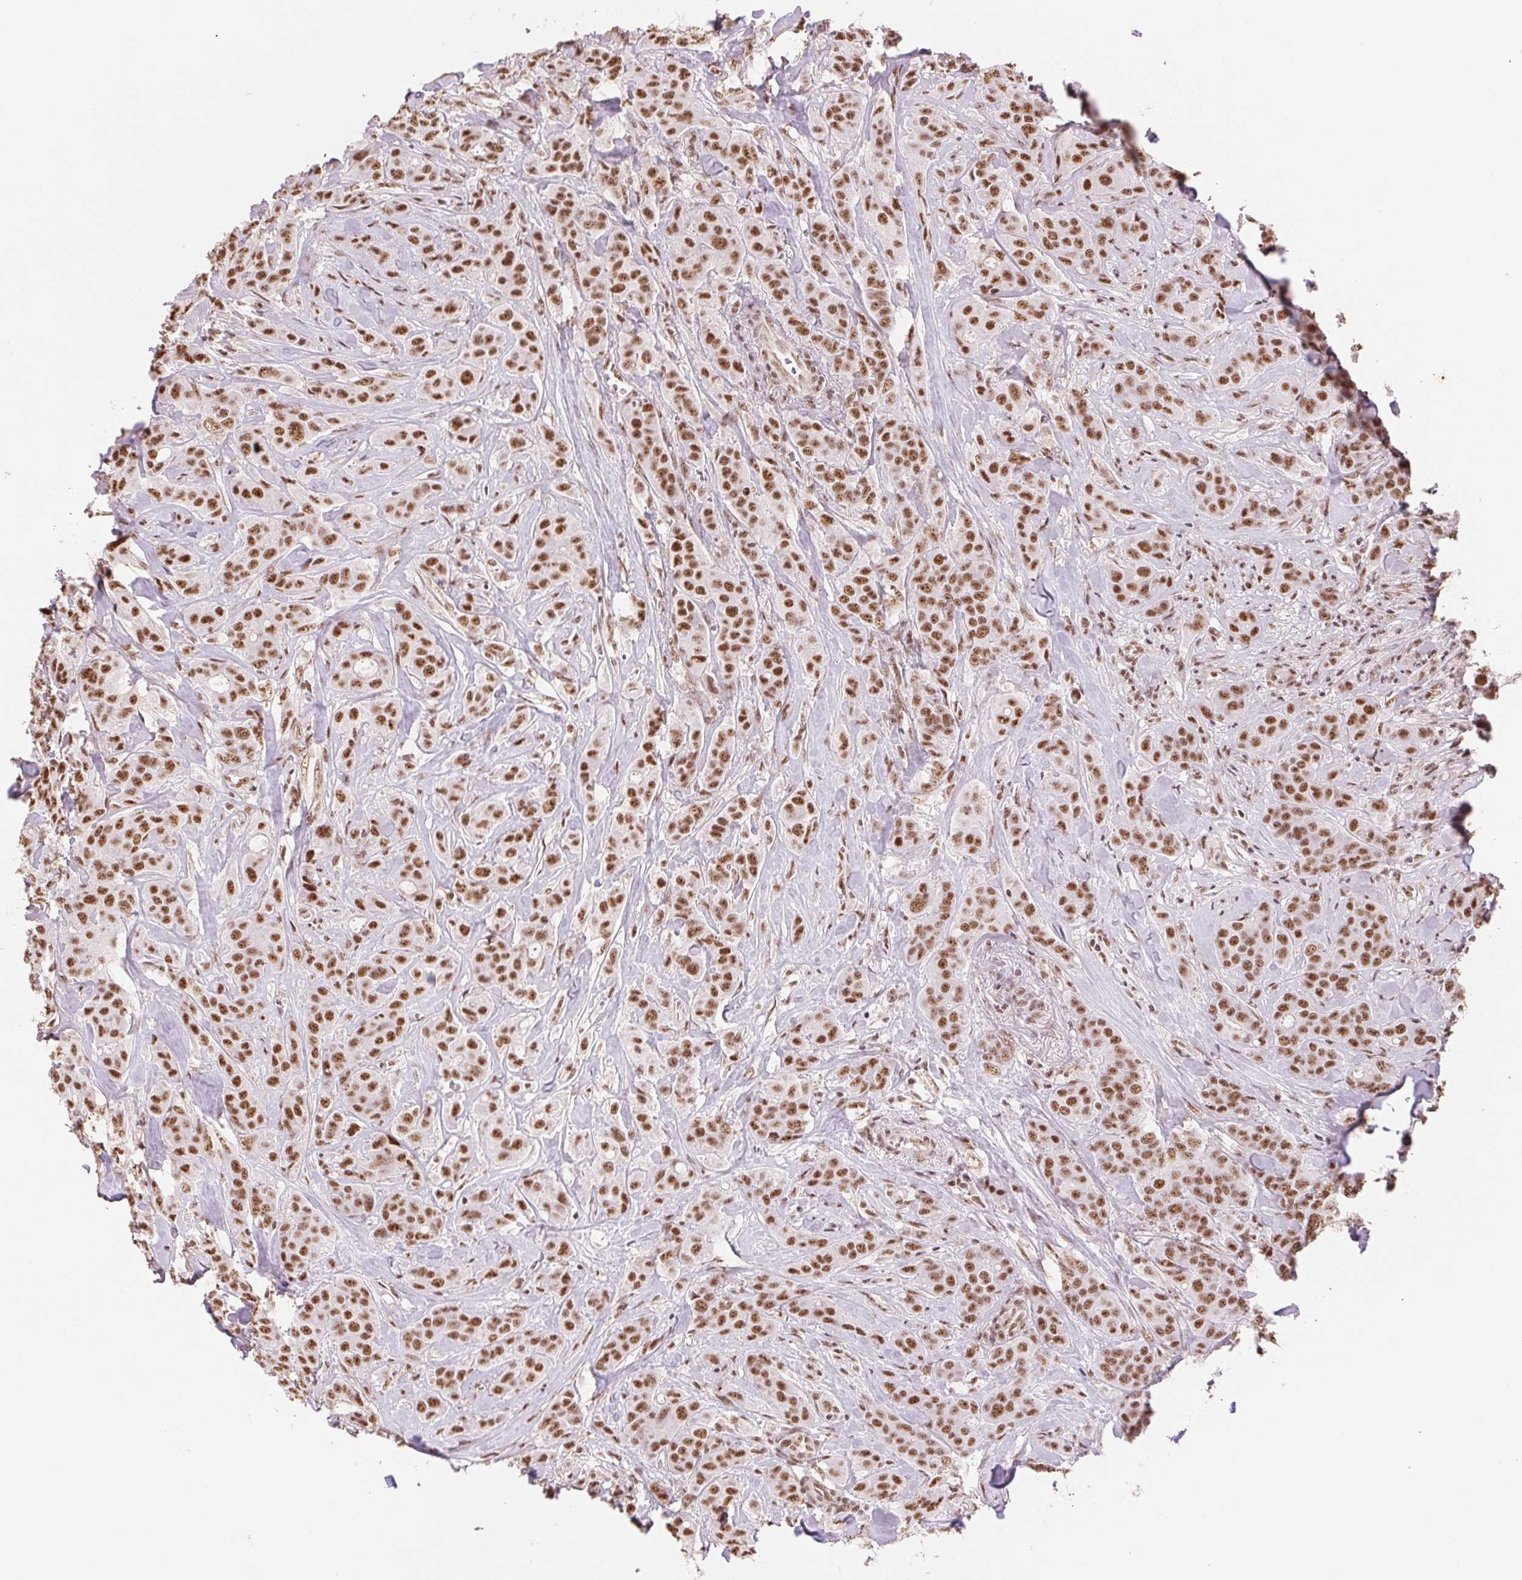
{"staining": {"intensity": "strong", "quantity": ">75%", "location": "nuclear"}, "tissue": "breast cancer", "cell_type": "Tumor cells", "image_type": "cancer", "snomed": [{"axis": "morphology", "description": "Duct carcinoma"}, {"axis": "topography", "description": "Breast"}], "caption": "Human breast cancer stained for a protein (brown) reveals strong nuclear positive positivity in approximately >75% of tumor cells.", "gene": "SREK1", "patient": {"sex": "female", "age": 43}}